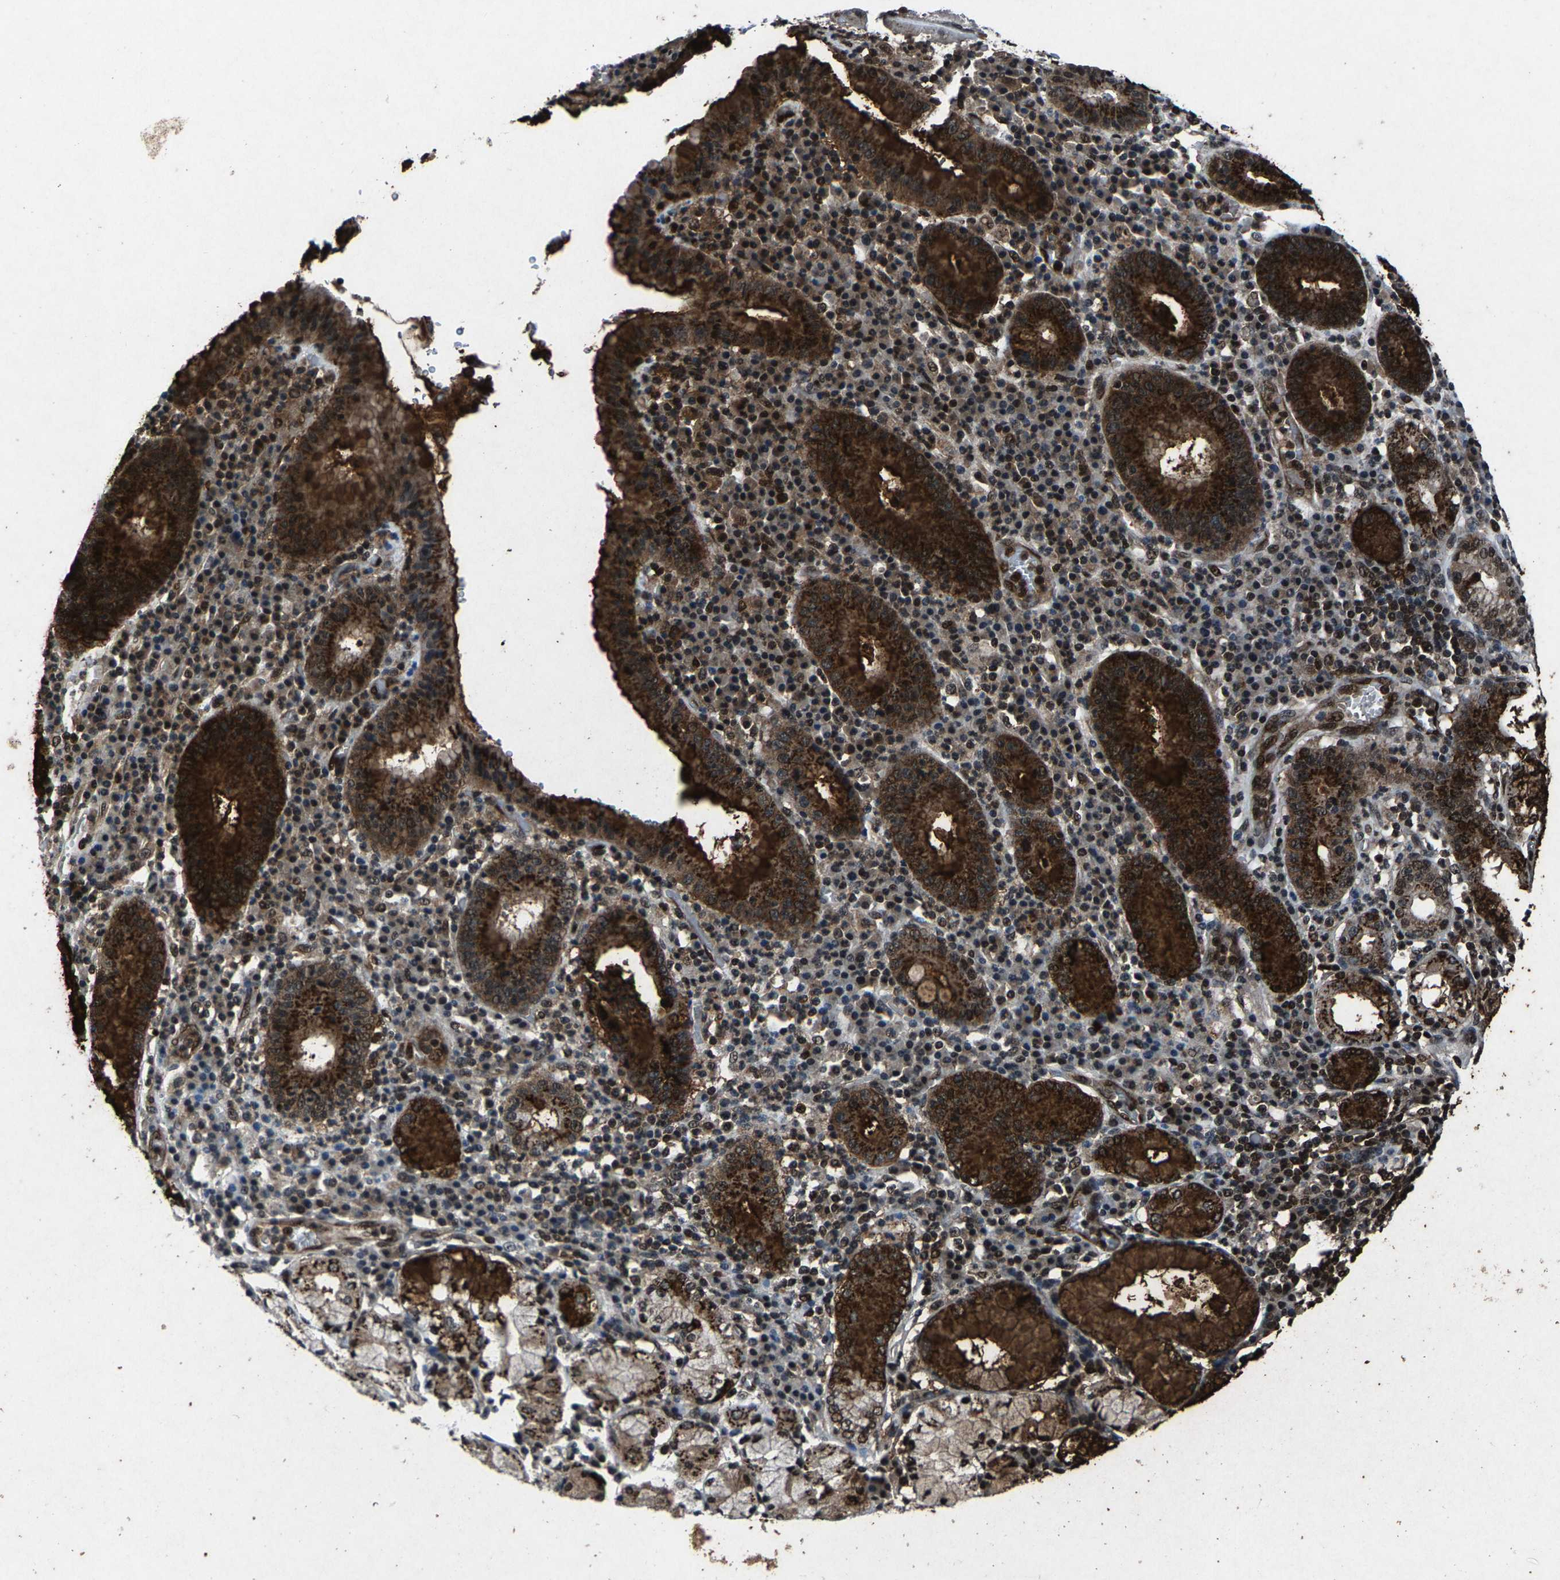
{"staining": {"intensity": "strong", "quantity": ">75%", "location": "cytoplasmic/membranous,nuclear"}, "tissue": "stomach cancer", "cell_type": "Tumor cells", "image_type": "cancer", "snomed": [{"axis": "morphology", "description": "Adenocarcinoma, NOS"}, {"axis": "topography", "description": "Stomach"}], "caption": "DAB immunohistochemical staining of stomach cancer reveals strong cytoplasmic/membranous and nuclear protein positivity in about >75% of tumor cells. (Stains: DAB in brown, nuclei in blue, Microscopy: brightfield microscopy at high magnification).", "gene": "ATXN3", "patient": {"sex": "male", "age": 82}}